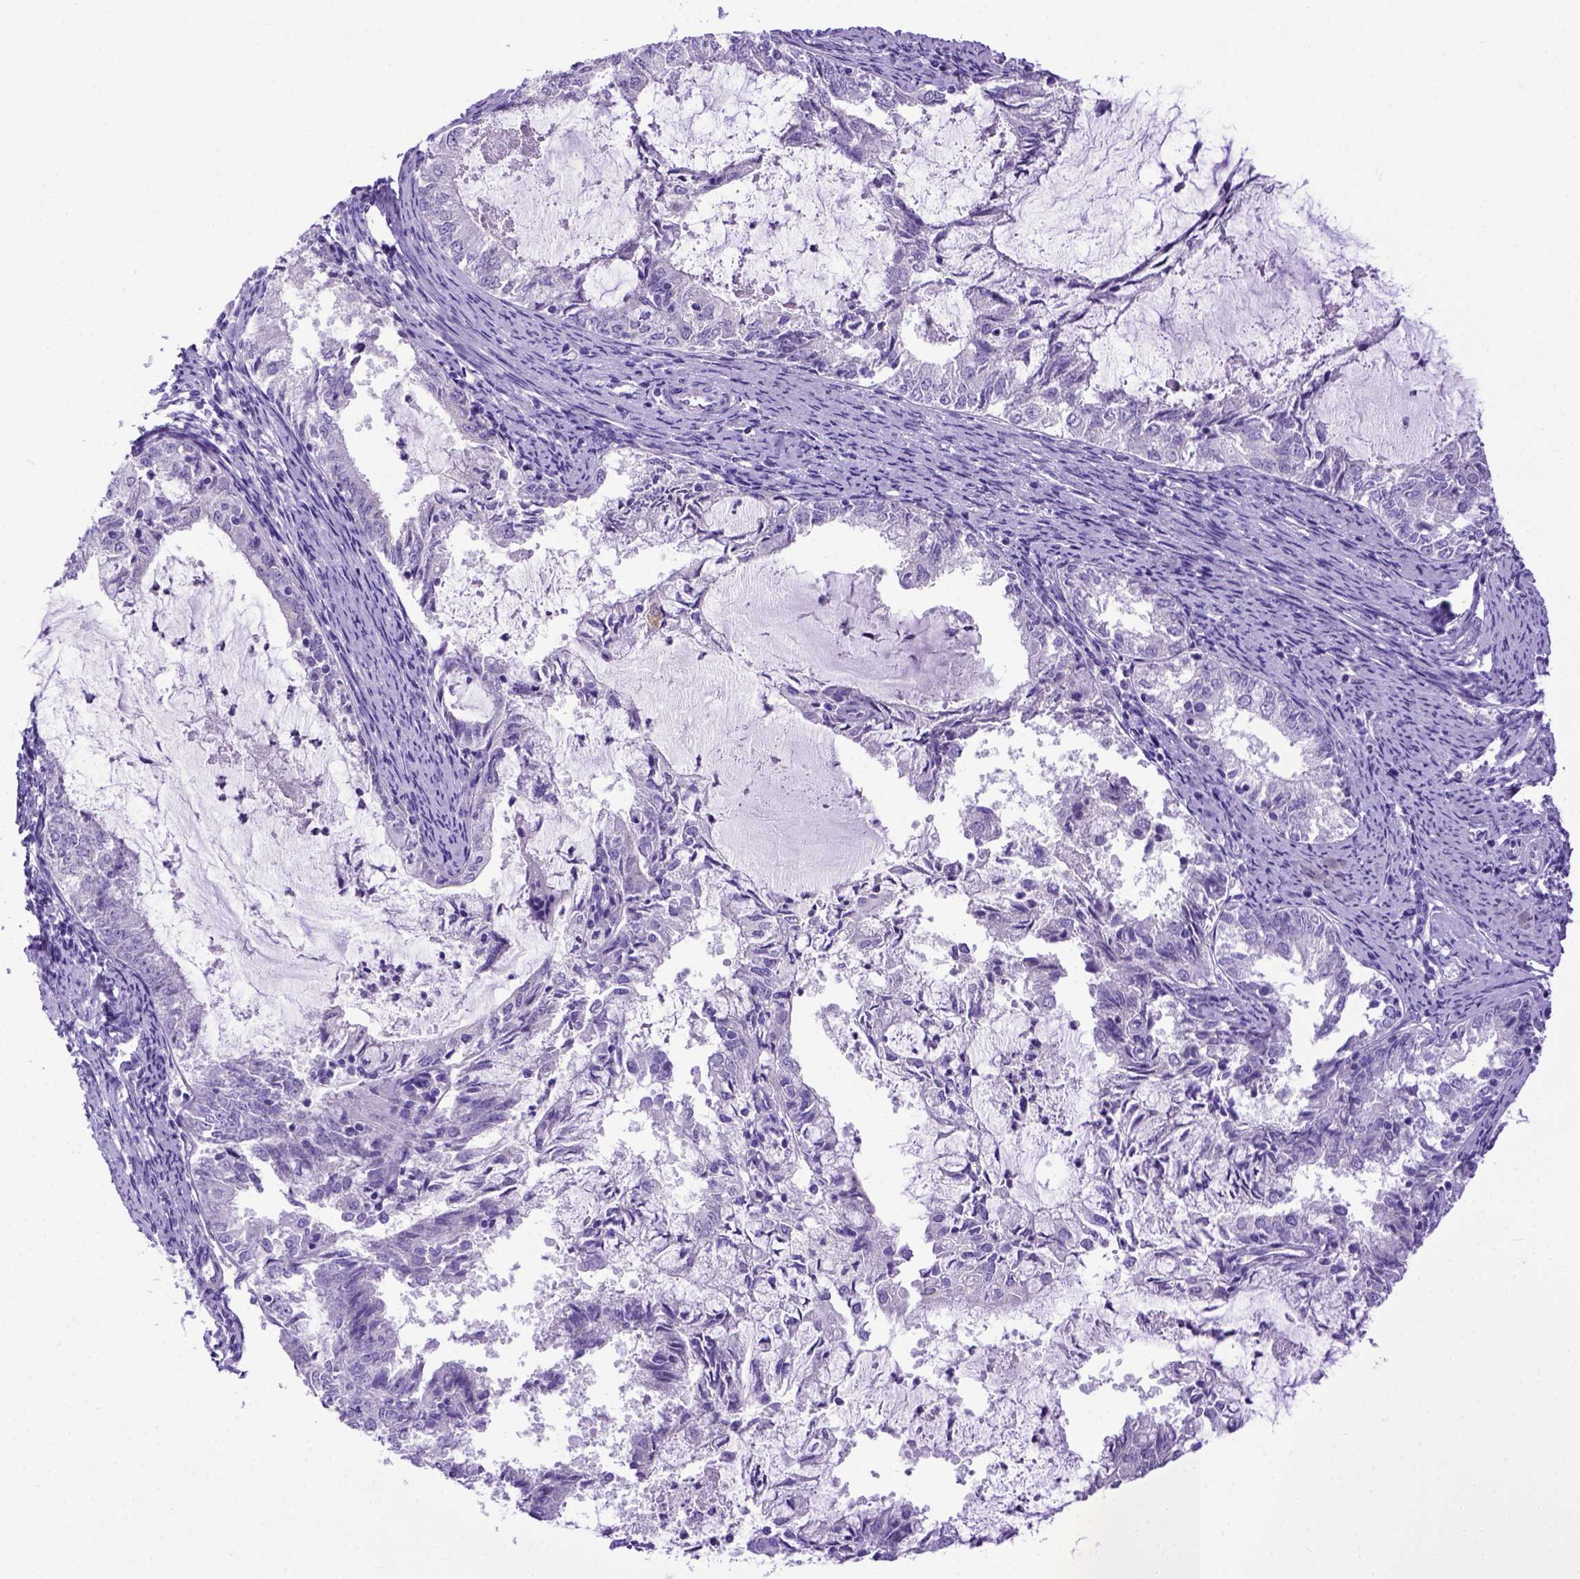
{"staining": {"intensity": "negative", "quantity": "none", "location": "none"}, "tissue": "endometrial cancer", "cell_type": "Tumor cells", "image_type": "cancer", "snomed": [{"axis": "morphology", "description": "Adenocarcinoma, NOS"}, {"axis": "topography", "description": "Endometrium"}], "caption": "The photomicrograph displays no staining of tumor cells in endometrial cancer.", "gene": "PTGES", "patient": {"sex": "female", "age": 57}}